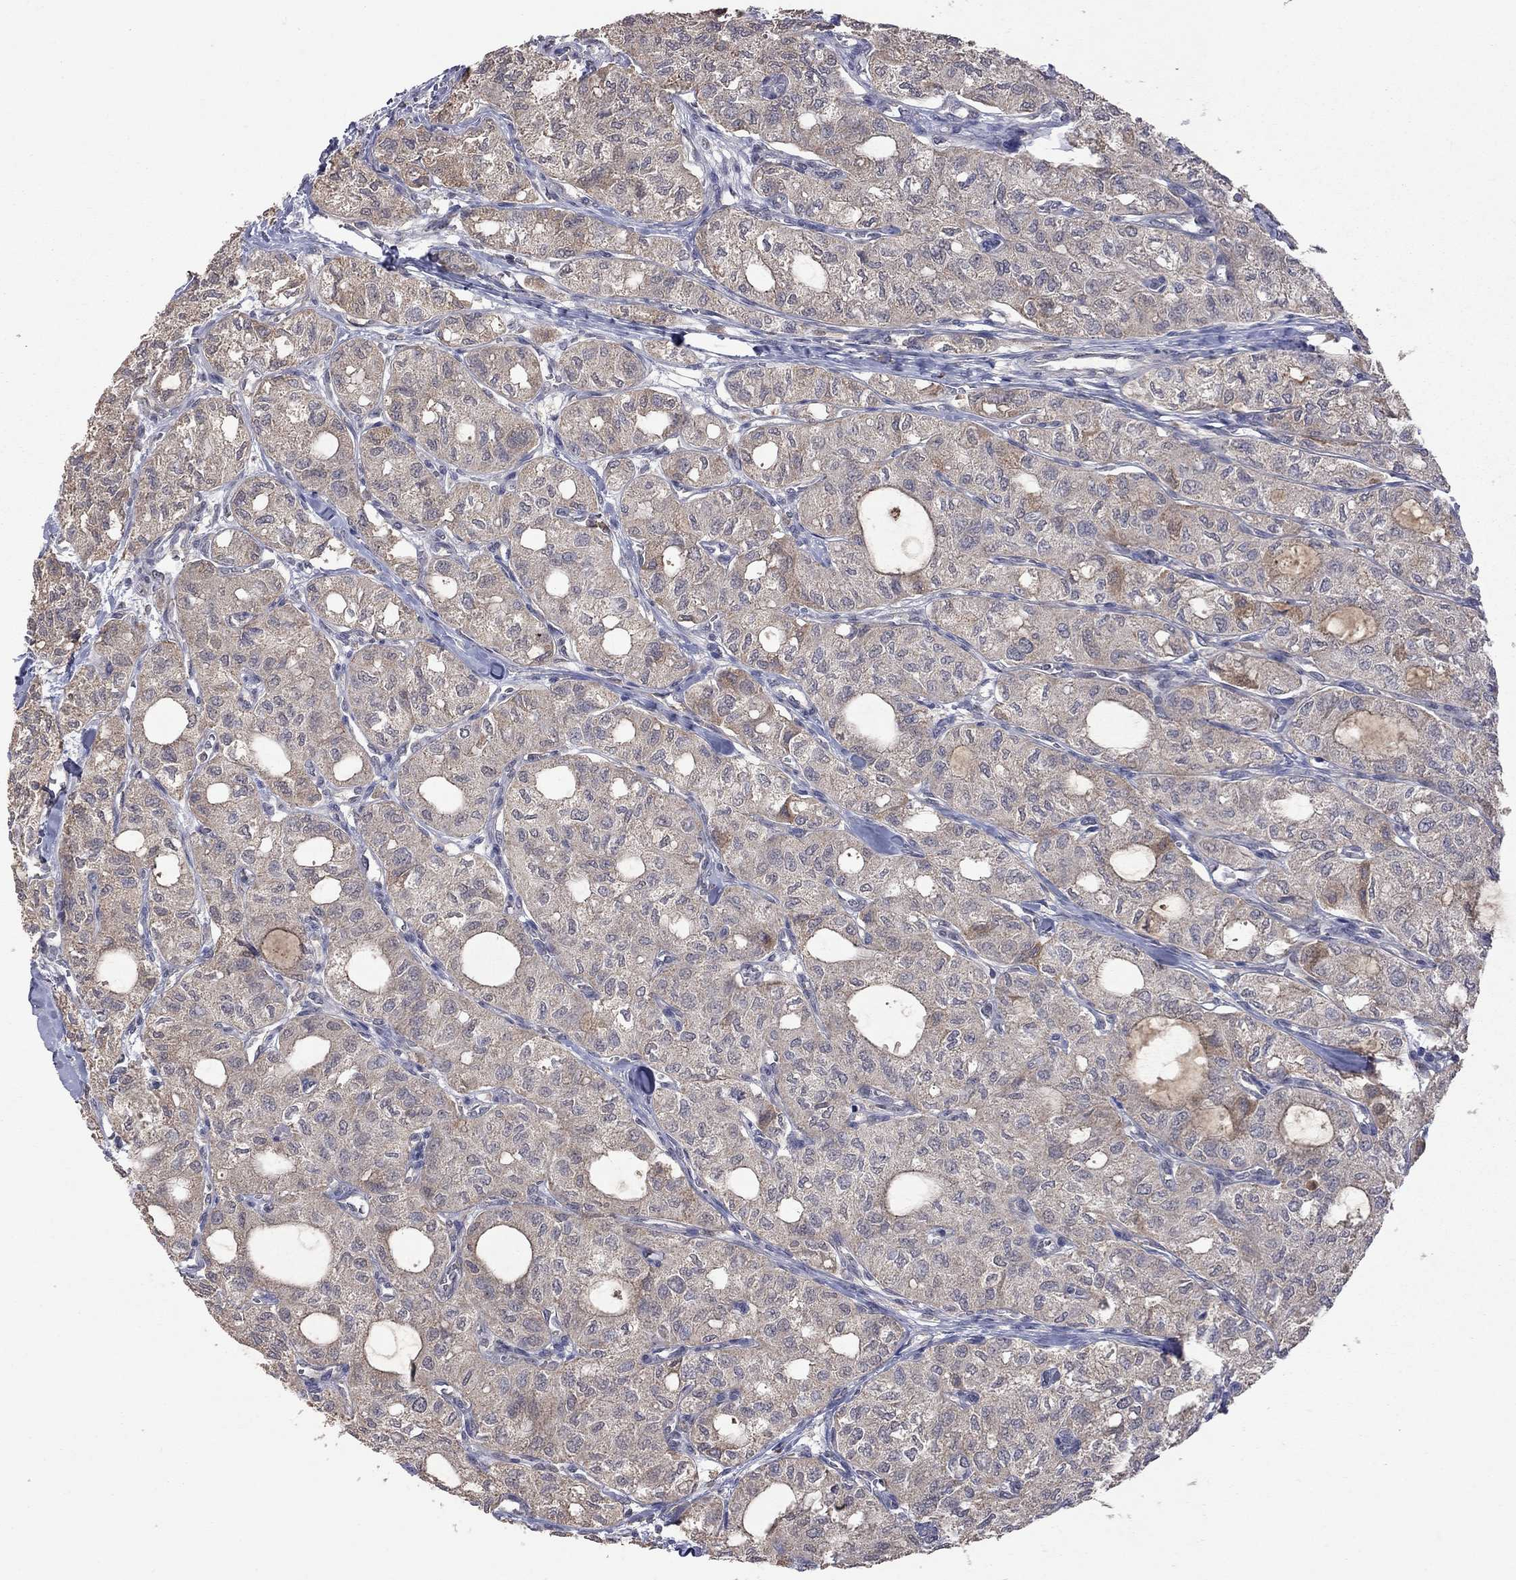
{"staining": {"intensity": "weak", "quantity": ">75%", "location": "cytoplasmic/membranous"}, "tissue": "thyroid cancer", "cell_type": "Tumor cells", "image_type": "cancer", "snomed": [{"axis": "morphology", "description": "Follicular adenoma carcinoma, NOS"}, {"axis": "topography", "description": "Thyroid gland"}], "caption": "The histopathology image shows a brown stain indicating the presence of a protein in the cytoplasmic/membranous of tumor cells in follicular adenoma carcinoma (thyroid).", "gene": "HTR6", "patient": {"sex": "male", "age": 75}}